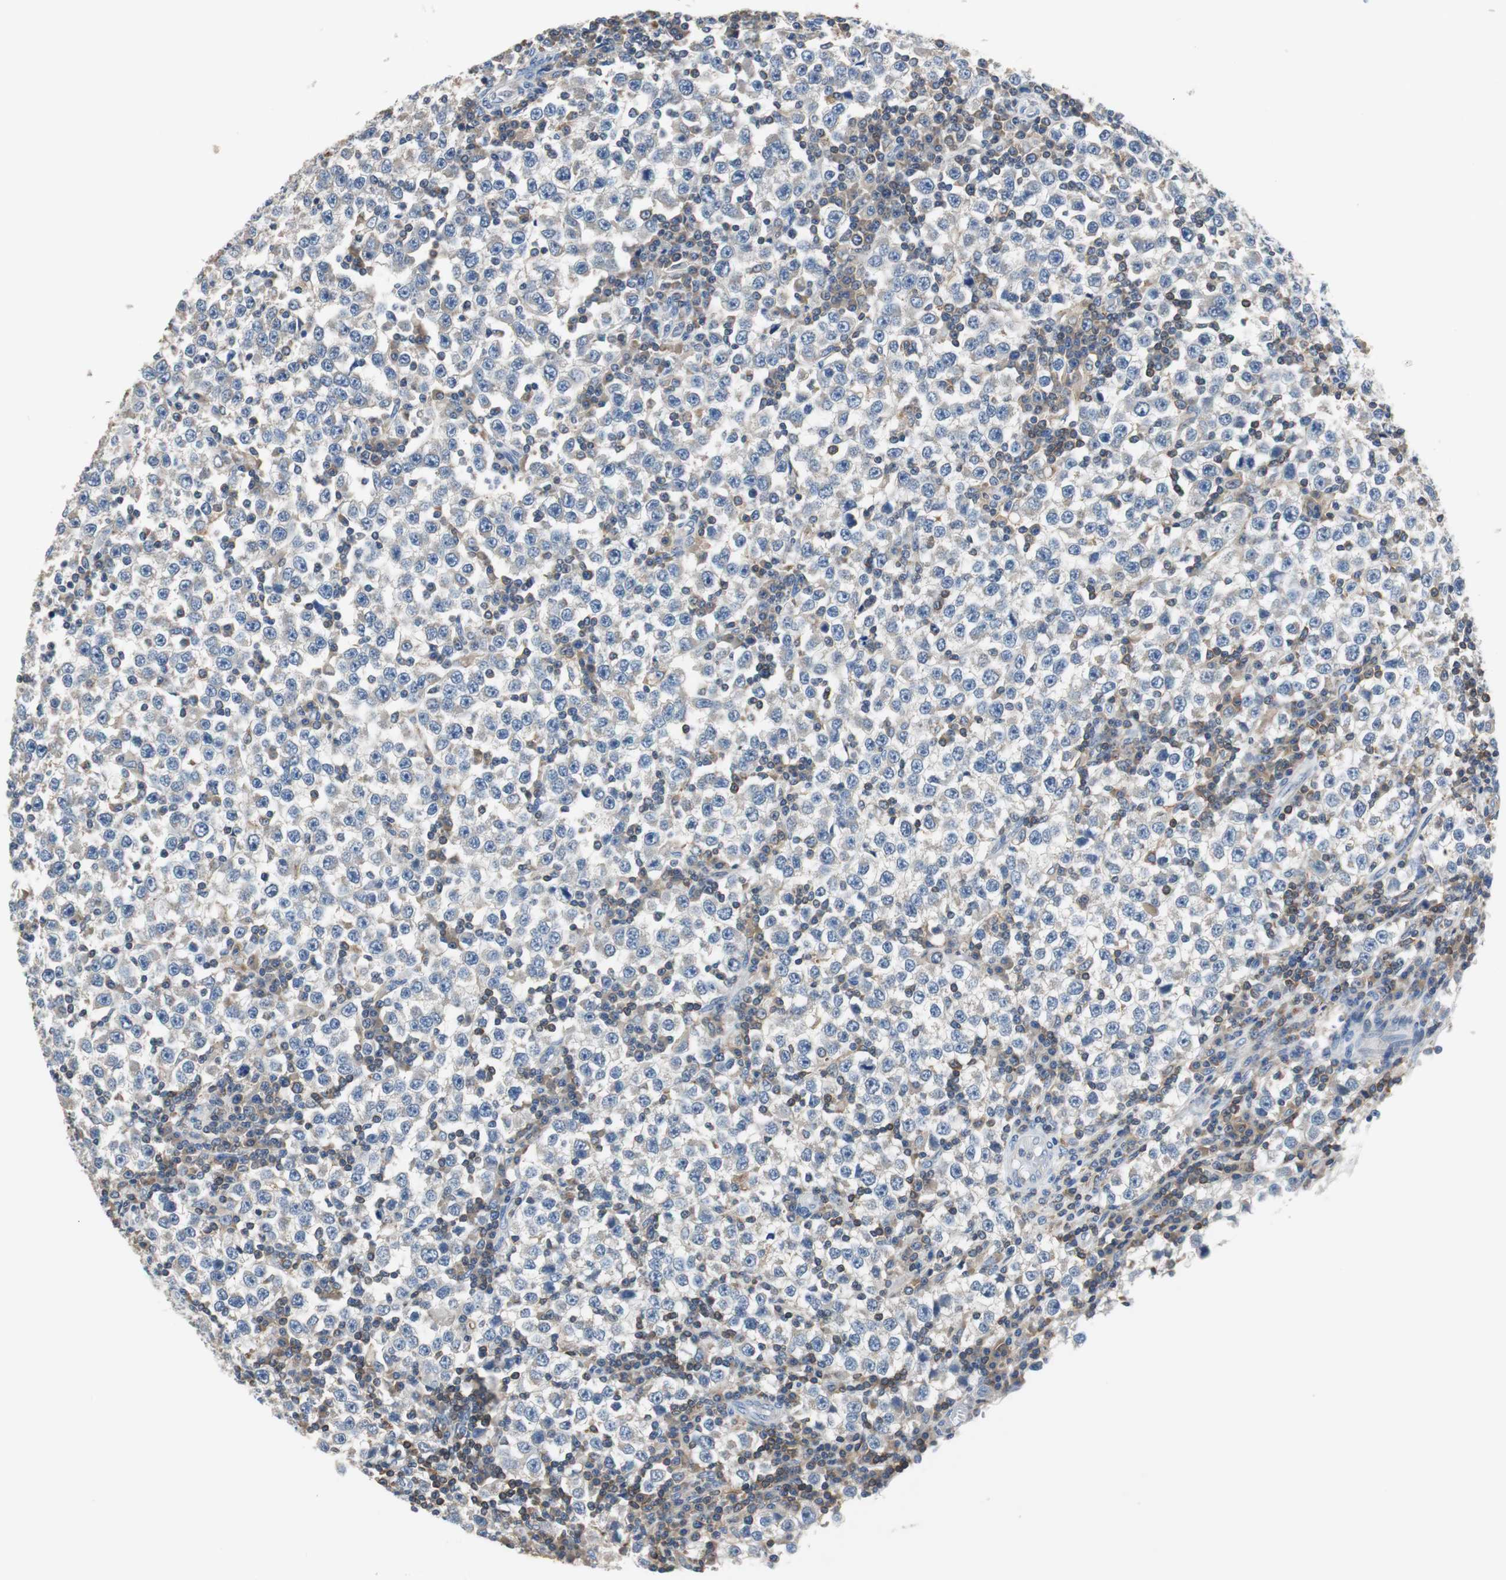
{"staining": {"intensity": "weak", "quantity": "<25%", "location": "cytoplasmic/membranous"}, "tissue": "testis cancer", "cell_type": "Tumor cells", "image_type": "cancer", "snomed": [{"axis": "morphology", "description": "Seminoma, NOS"}, {"axis": "topography", "description": "Testis"}], "caption": "A high-resolution histopathology image shows IHC staining of testis cancer, which shows no significant expression in tumor cells.", "gene": "PRKCA", "patient": {"sex": "male", "age": 65}}